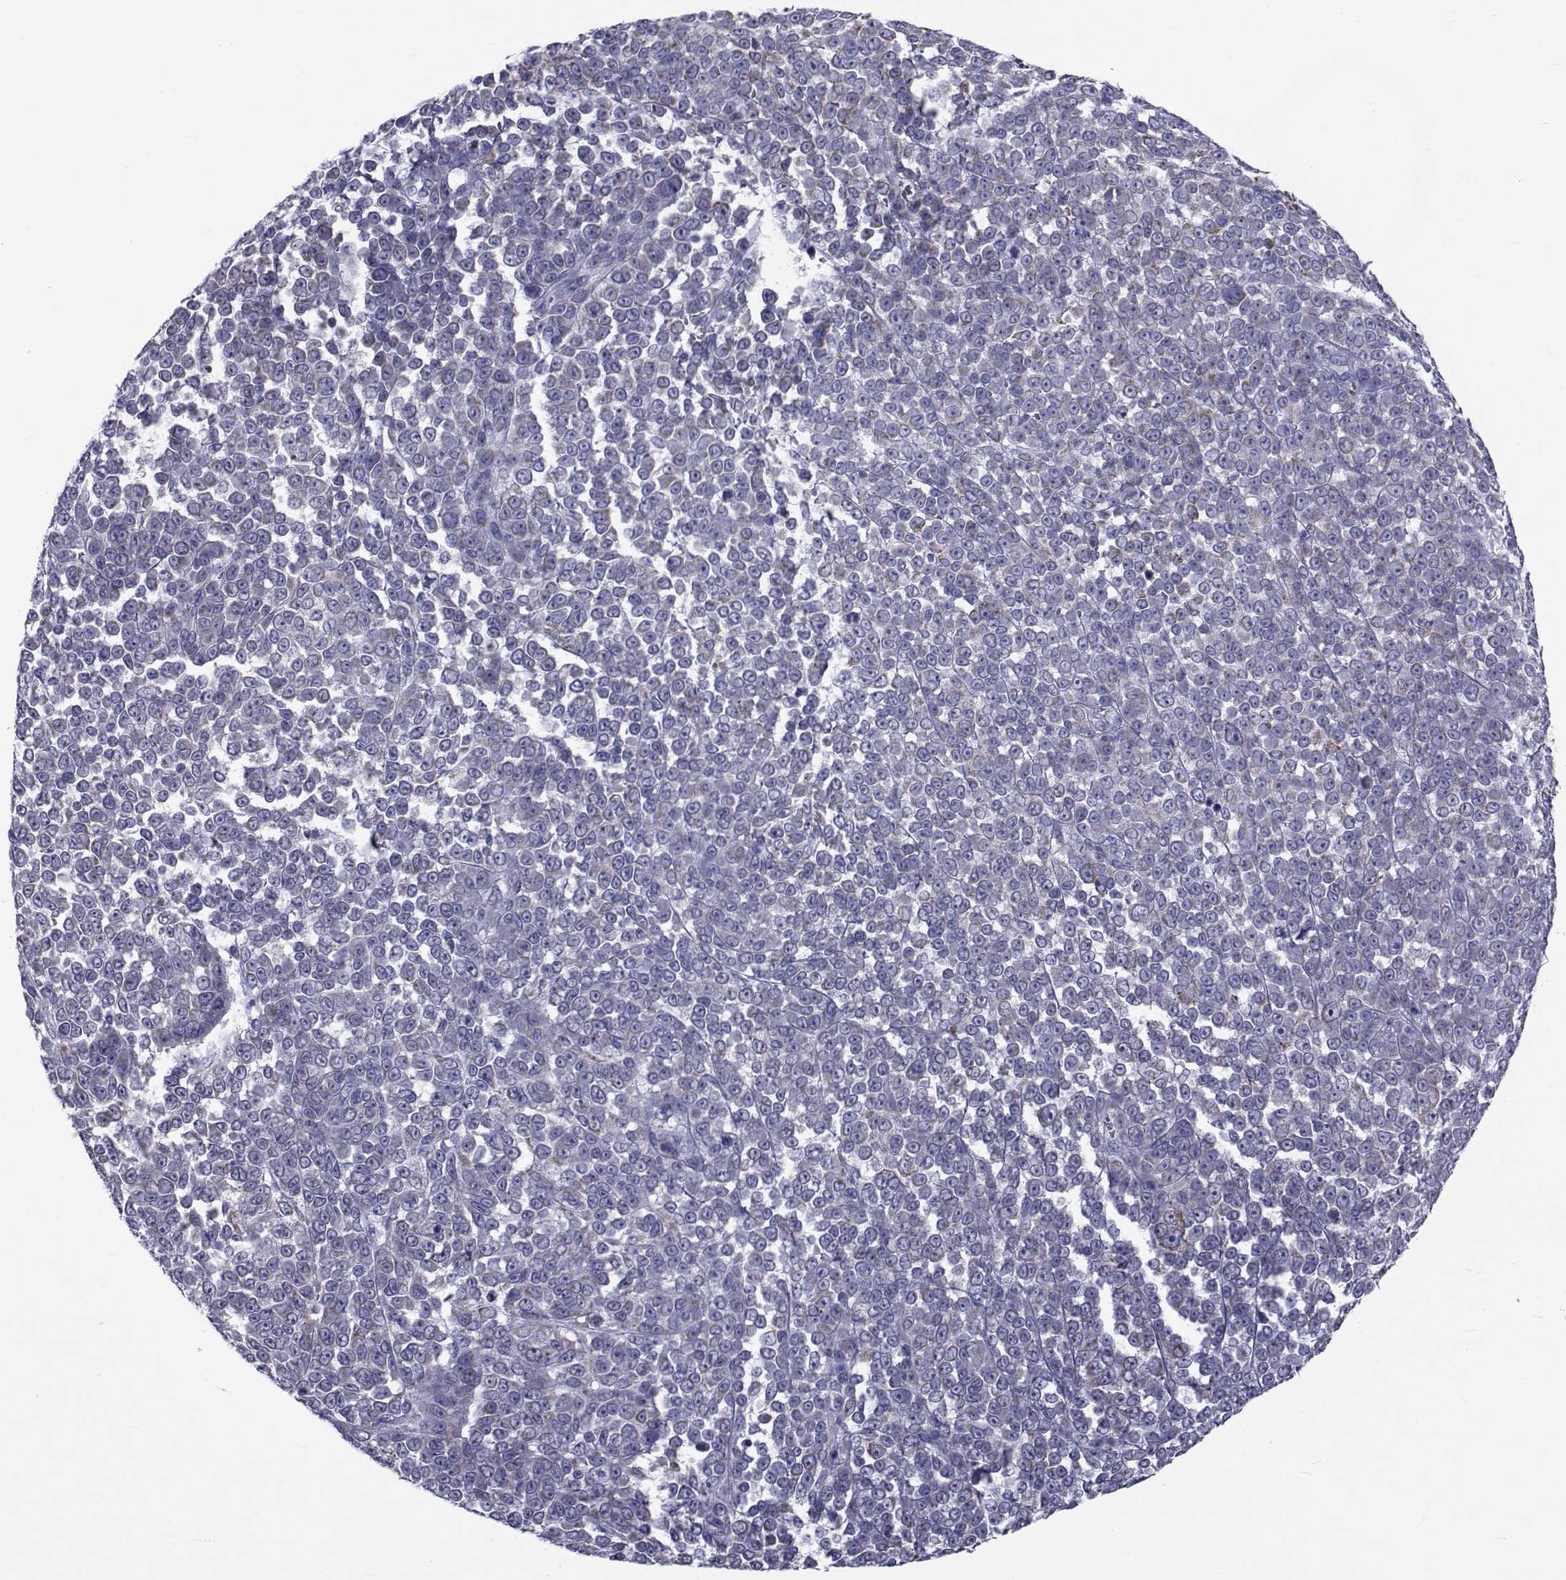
{"staining": {"intensity": "negative", "quantity": "none", "location": "none"}, "tissue": "melanoma", "cell_type": "Tumor cells", "image_type": "cancer", "snomed": [{"axis": "morphology", "description": "Malignant melanoma, NOS"}, {"axis": "topography", "description": "Skin"}], "caption": "High power microscopy photomicrograph of an immunohistochemistry (IHC) micrograph of malignant melanoma, revealing no significant expression in tumor cells. (Brightfield microscopy of DAB (3,3'-diaminobenzidine) IHC at high magnification).", "gene": "GKAP1", "patient": {"sex": "female", "age": 95}}